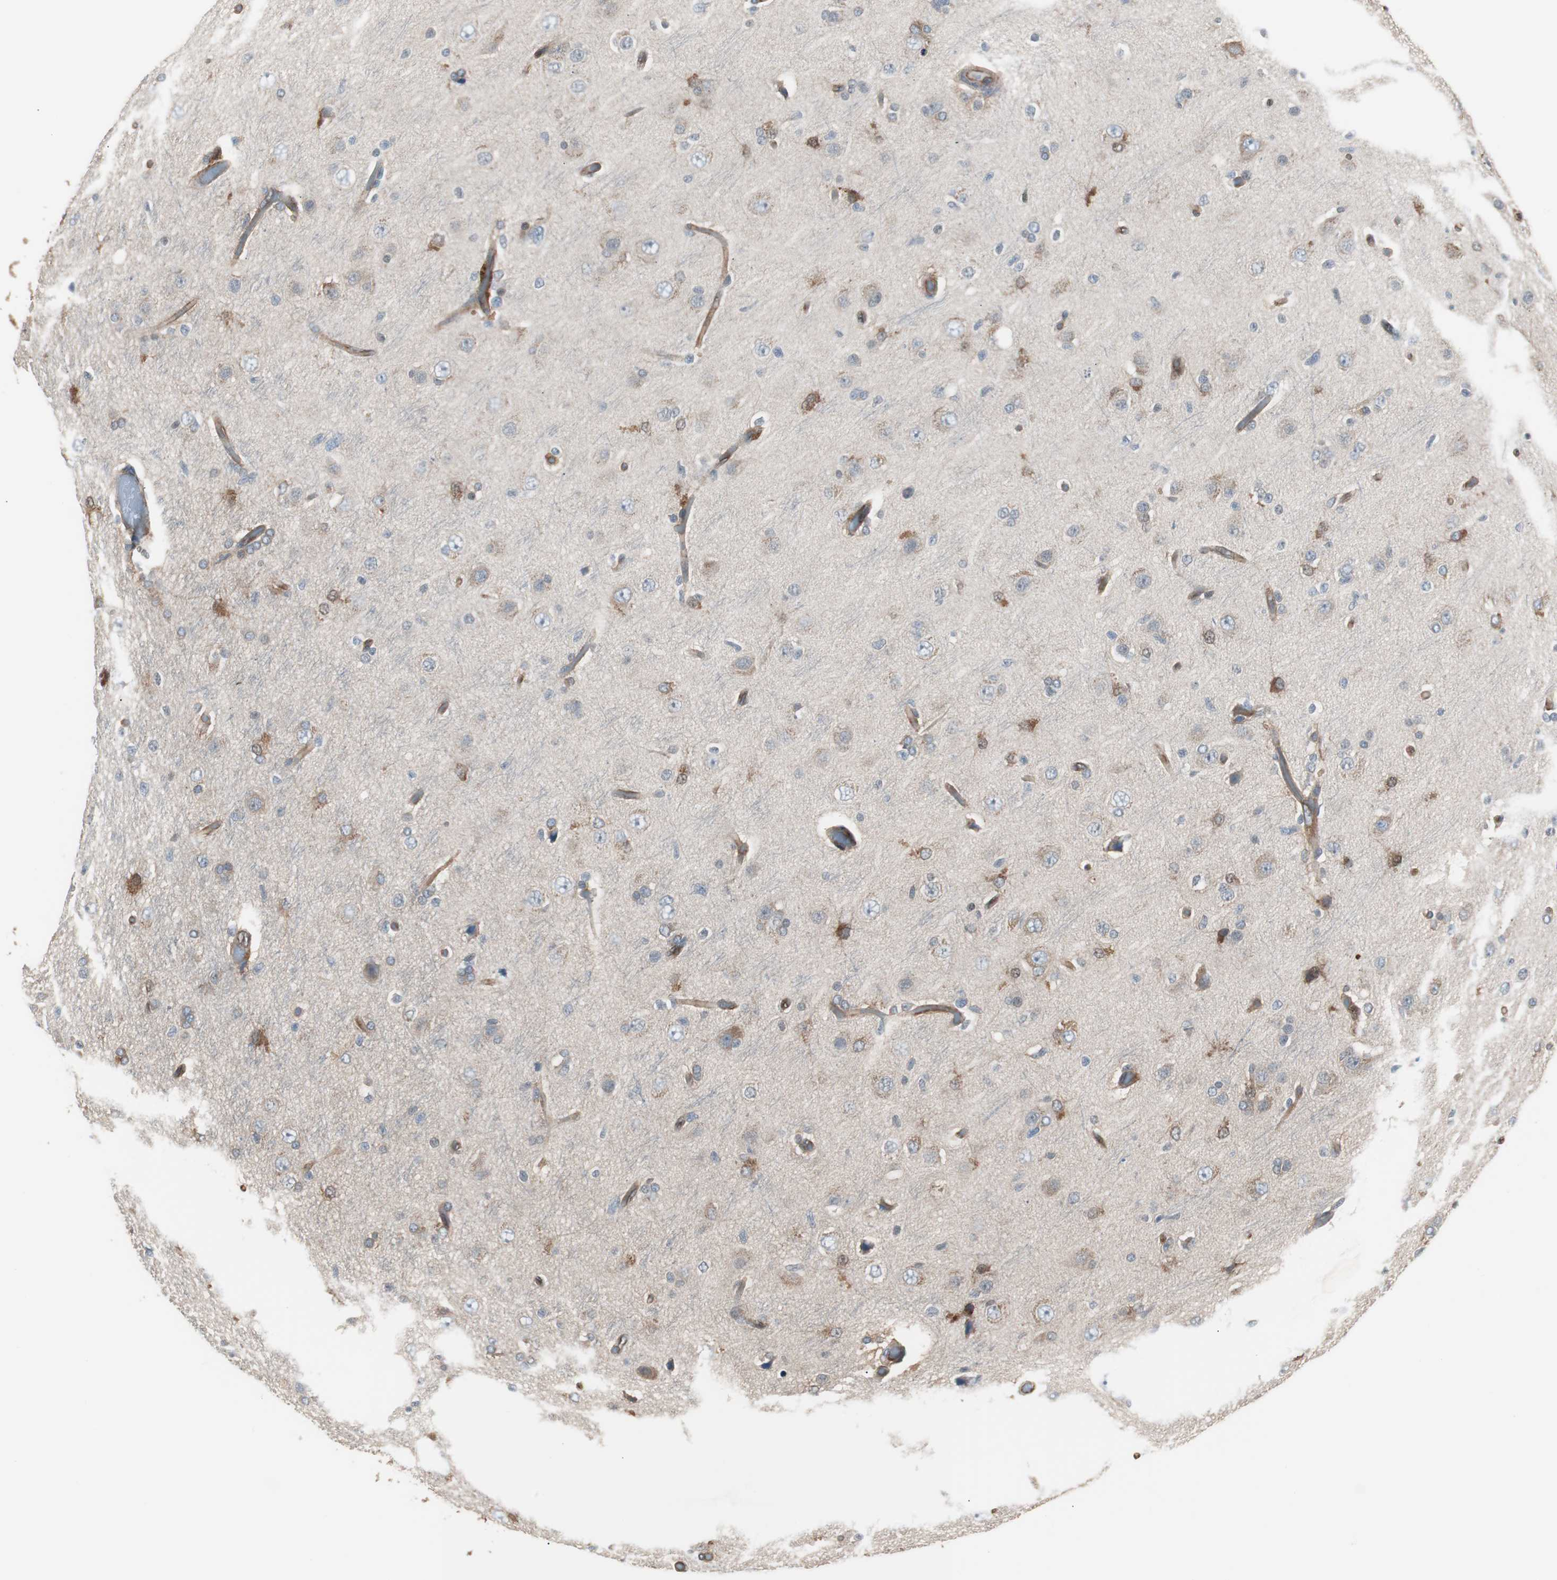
{"staining": {"intensity": "moderate", "quantity": "<25%", "location": "cytoplasmic/membranous"}, "tissue": "glioma", "cell_type": "Tumor cells", "image_type": "cancer", "snomed": [{"axis": "morphology", "description": "Glioma, malignant, High grade"}, {"axis": "topography", "description": "Brain"}], "caption": "This is a micrograph of immunohistochemistry staining of malignant high-grade glioma, which shows moderate expression in the cytoplasmic/membranous of tumor cells.", "gene": "CAPNS1", "patient": {"sex": "male", "age": 33}}